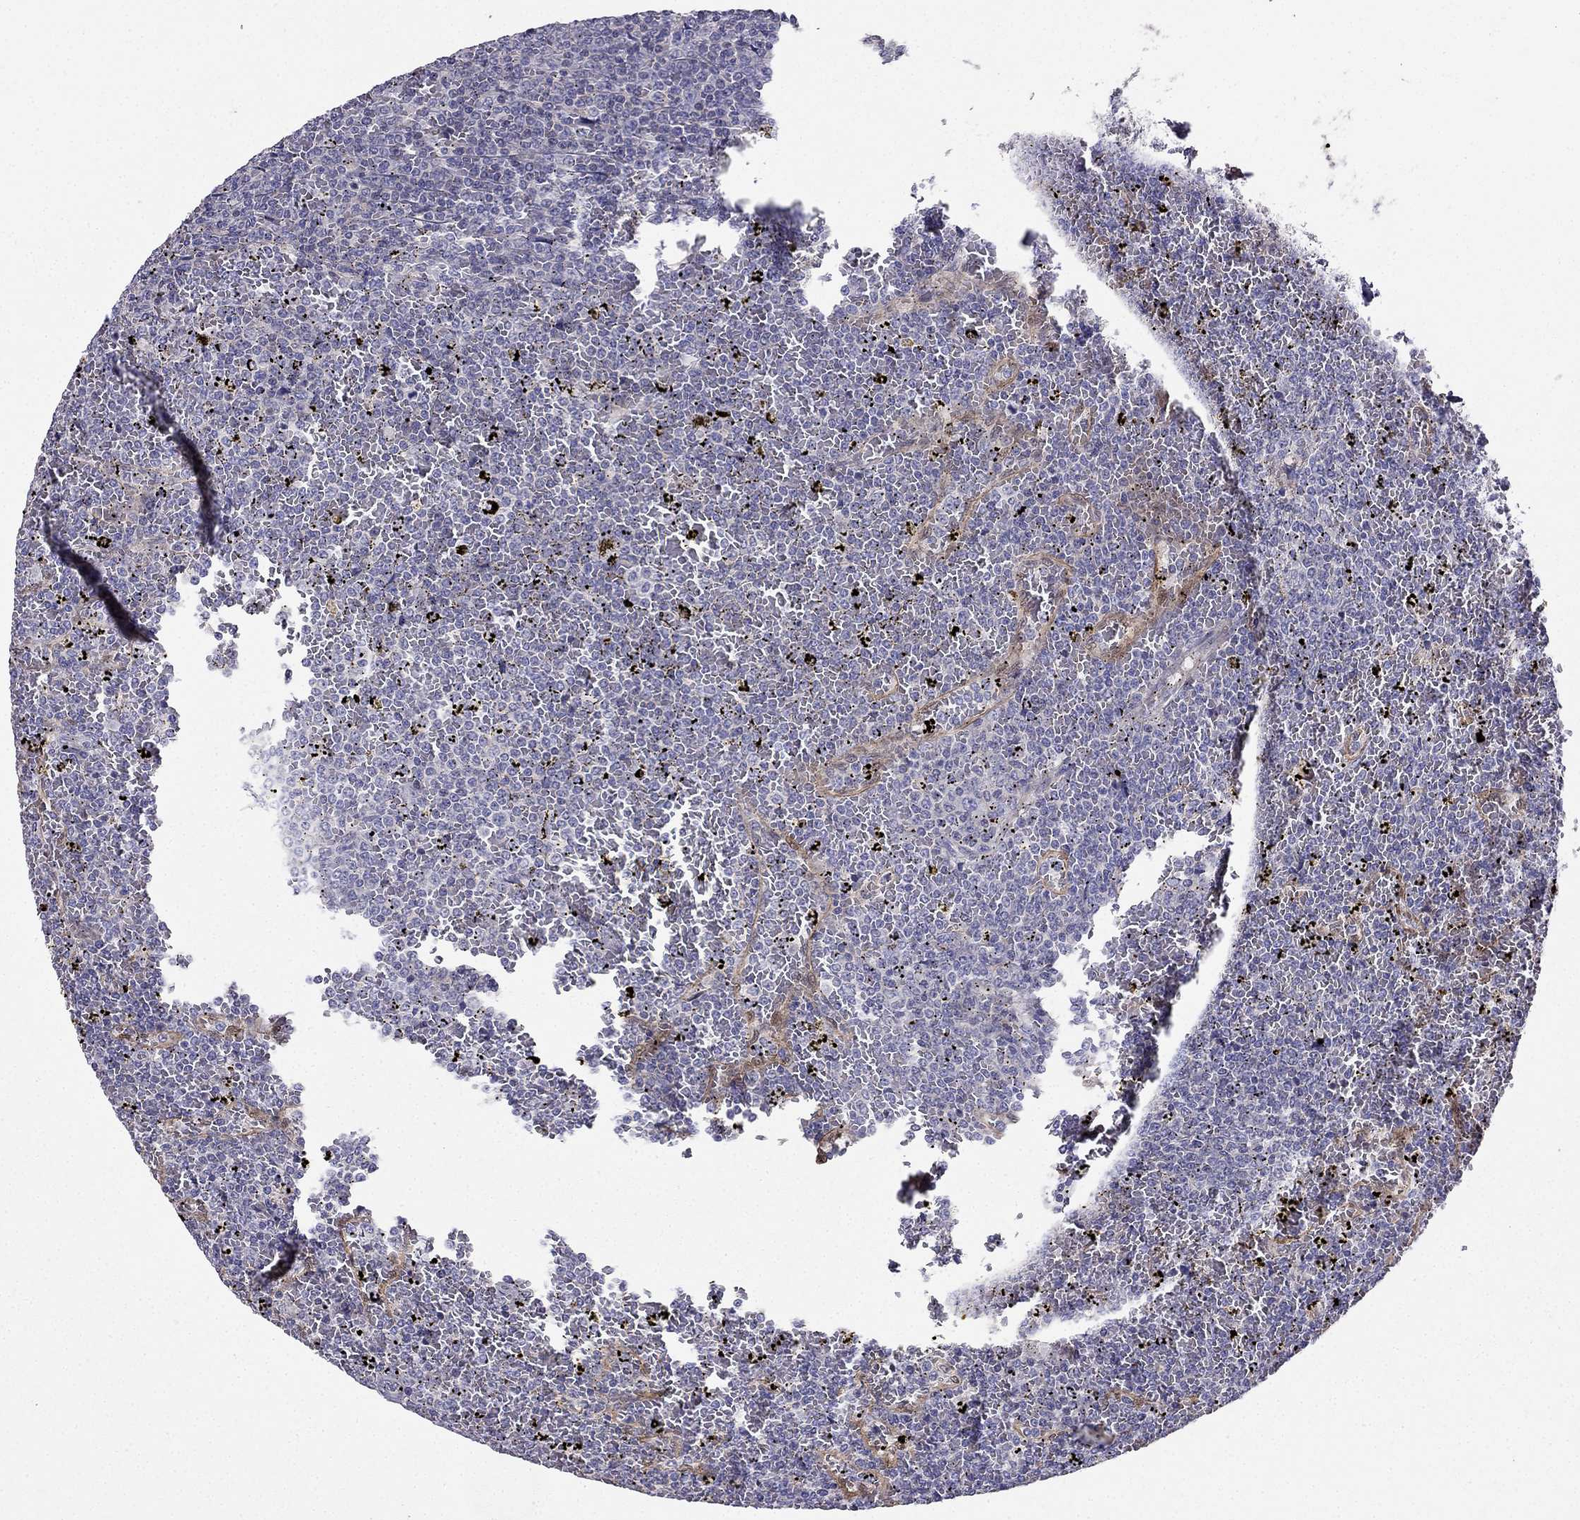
{"staining": {"intensity": "negative", "quantity": "none", "location": "none"}, "tissue": "lymphoma", "cell_type": "Tumor cells", "image_type": "cancer", "snomed": [{"axis": "morphology", "description": "Malignant lymphoma, non-Hodgkin's type, Low grade"}, {"axis": "topography", "description": "Spleen"}], "caption": "High magnification brightfield microscopy of lymphoma stained with DAB (brown) and counterstained with hematoxylin (blue): tumor cells show no significant staining.", "gene": "AS3MT", "patient": {"sex": "female", "age": 77}}